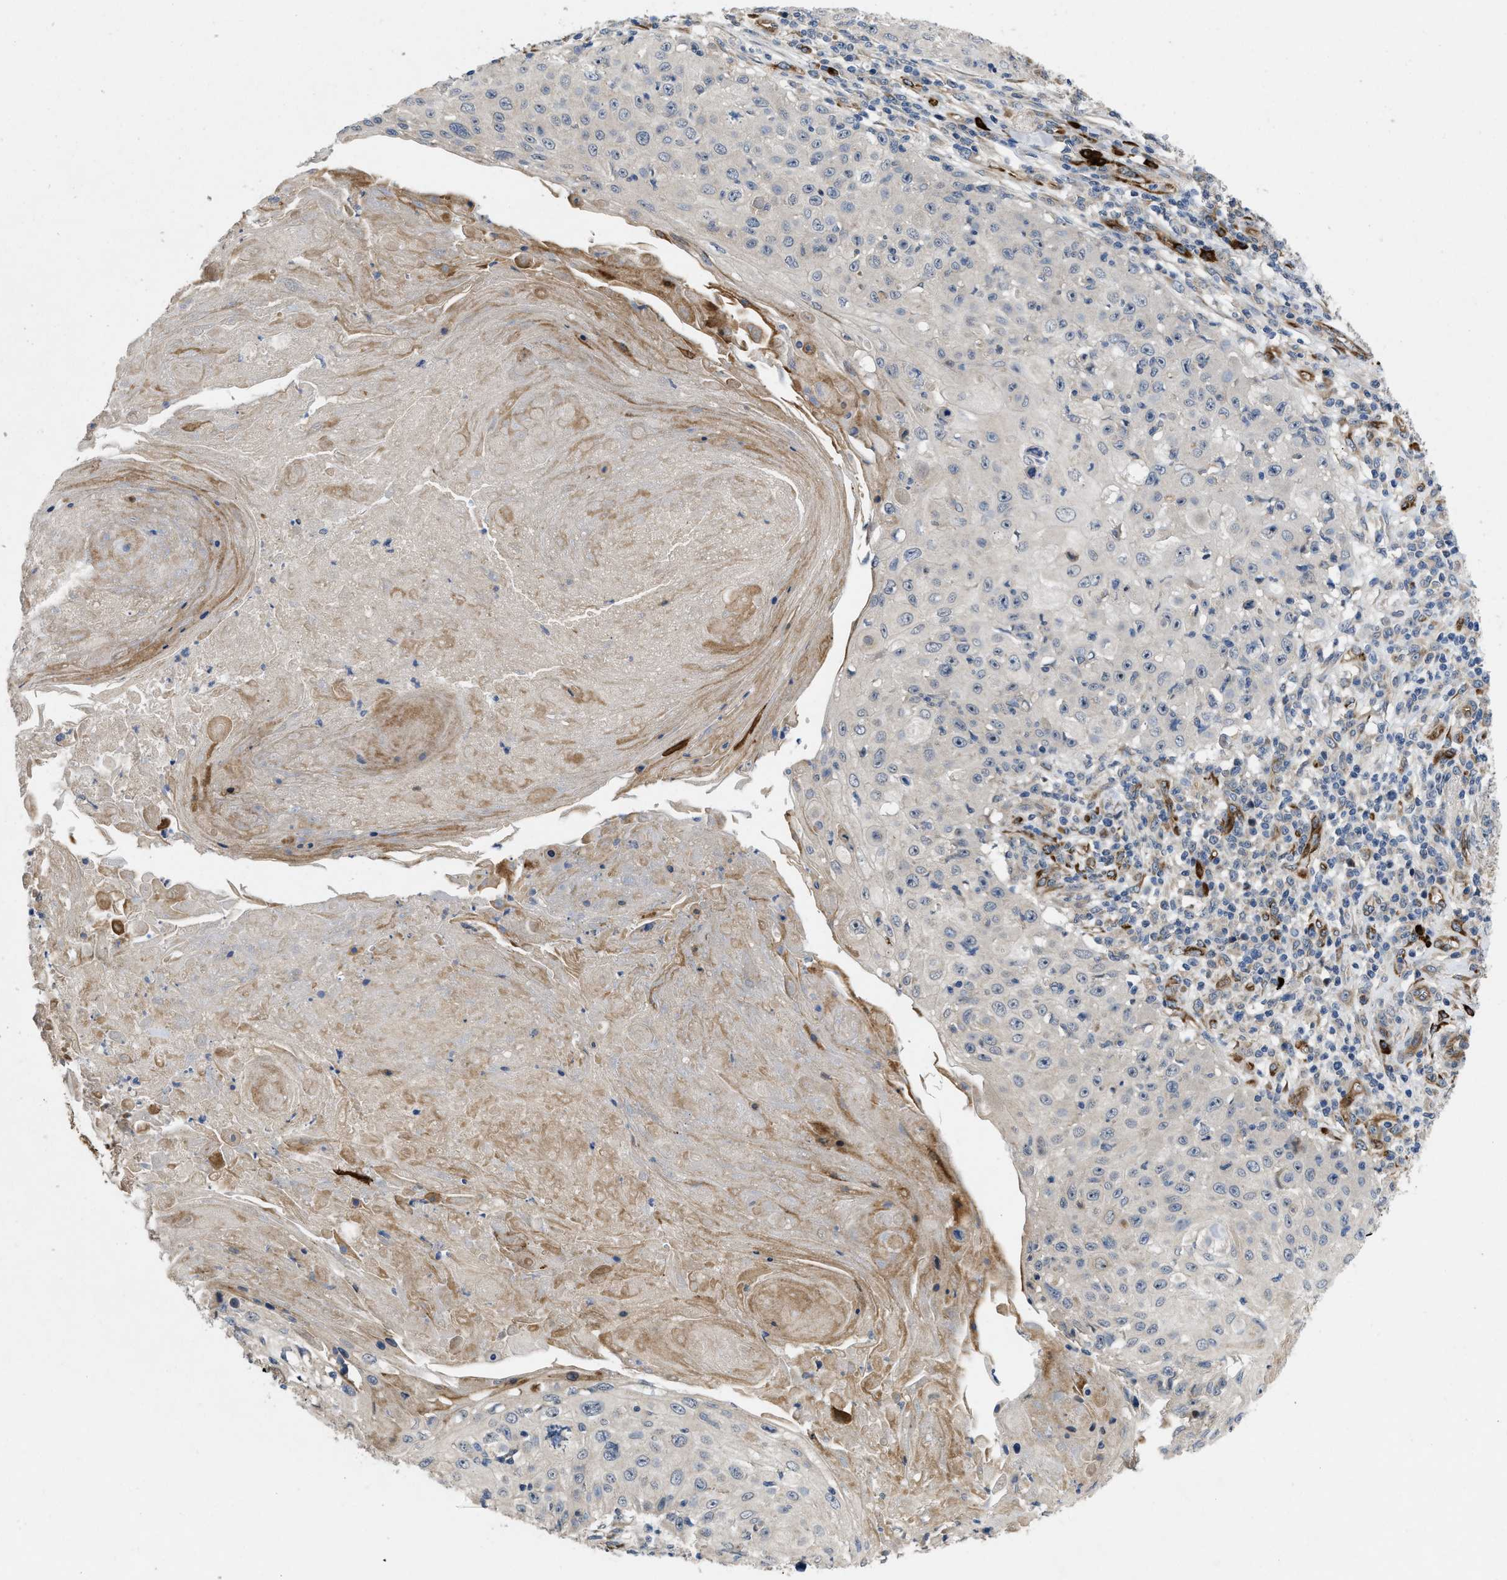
{"staining": {"intensity": "negative", "quantity": "none", "location": "none"}, "tissue": "skin cancer", "cell_type": "Tumor cells", "image_type": "cancer", "snomed": [{"axis": "morphology", "description": "Squamous cell carcinoma, NOS"}, {"axis": "topography", "description": "Skin"}], "caption": "This is a image of immunohistochemistry staining of squamous cell carcinoma (skin), which shows no staining in tumor cells.", "gene": "HSPA12B", "patient": {"sex": "male", "age": 86}}